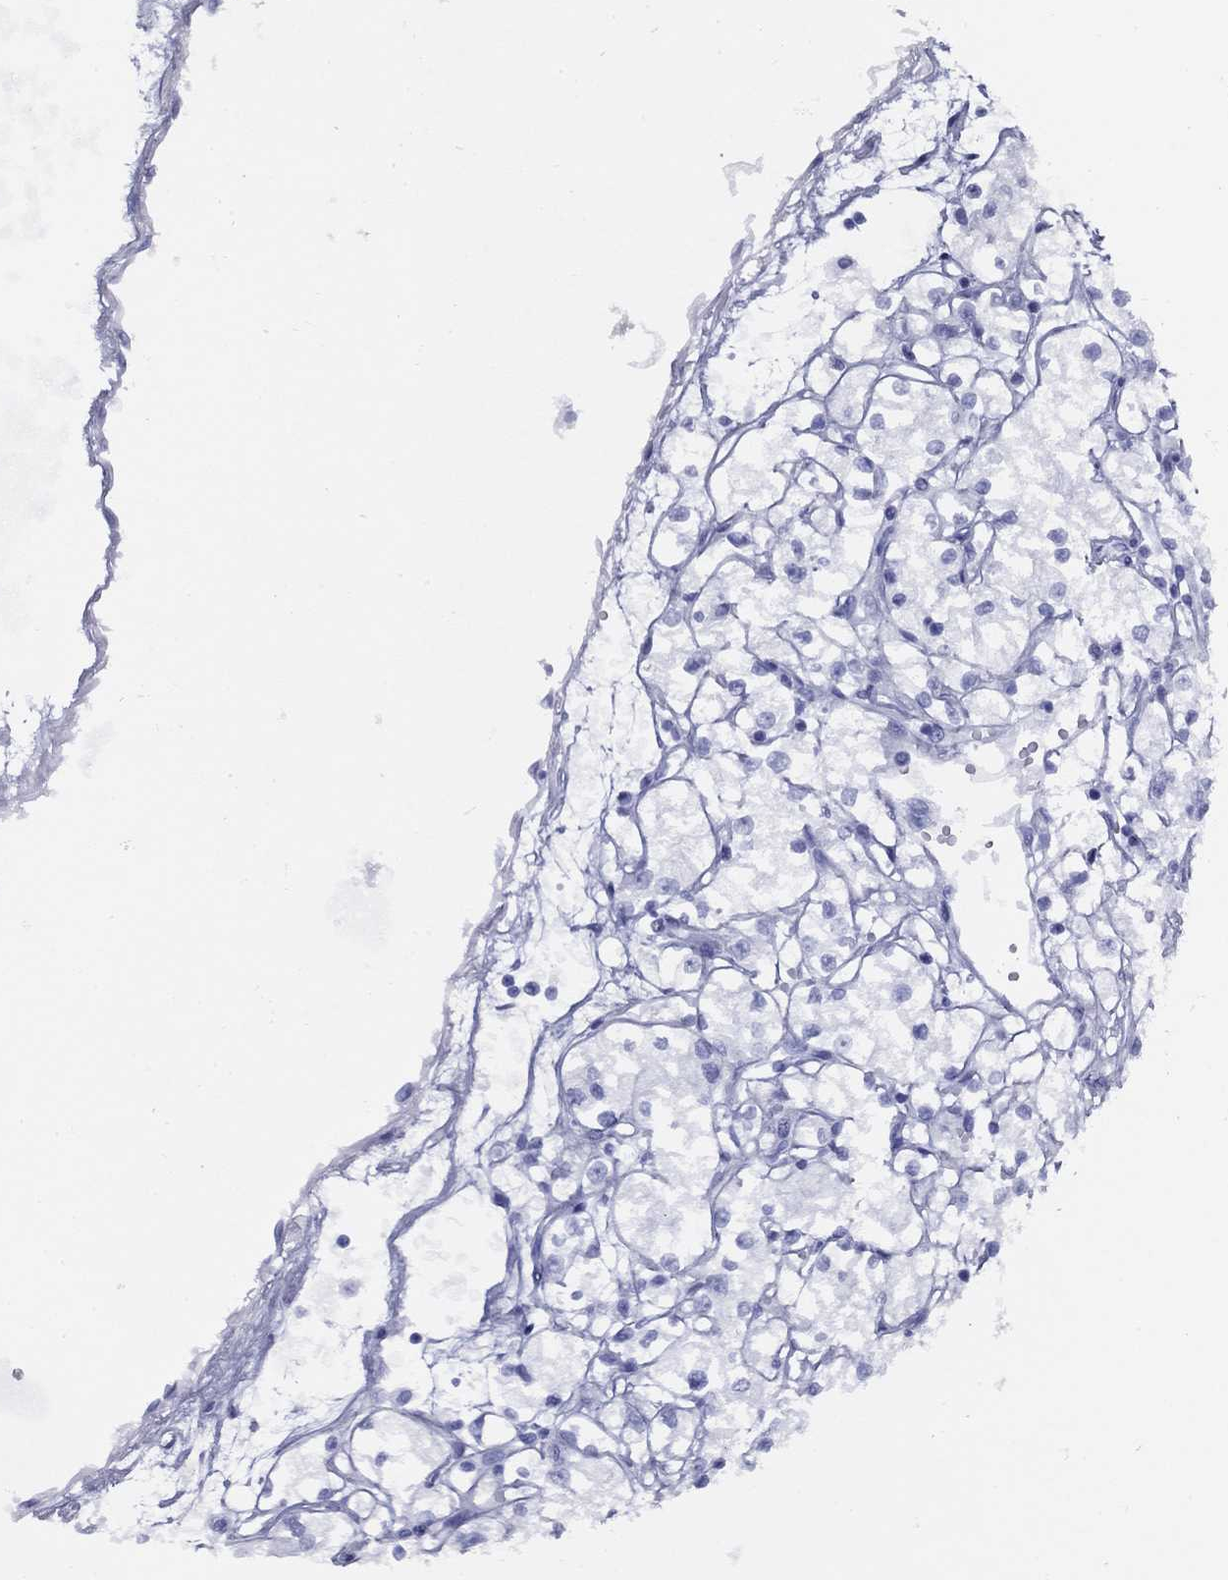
{"staining": {"intensity": "negative", "quantity": "none", "location": "none"}, "tissue": "renal cancer", "cell_type": "Tumor cells", "image_type": "cancer", "snomed": [{"axis": "morphology", "description": "Adenocarcinoma, NOS"}, {"axis": "topography", "description": "Kidney"}], "caption": "This is an IHC histopathology image of human renal adenocarcinoma. There is no expression in tumor cells.", "gene": "GIP", "patient": {"sex": "male", "age": 67}}